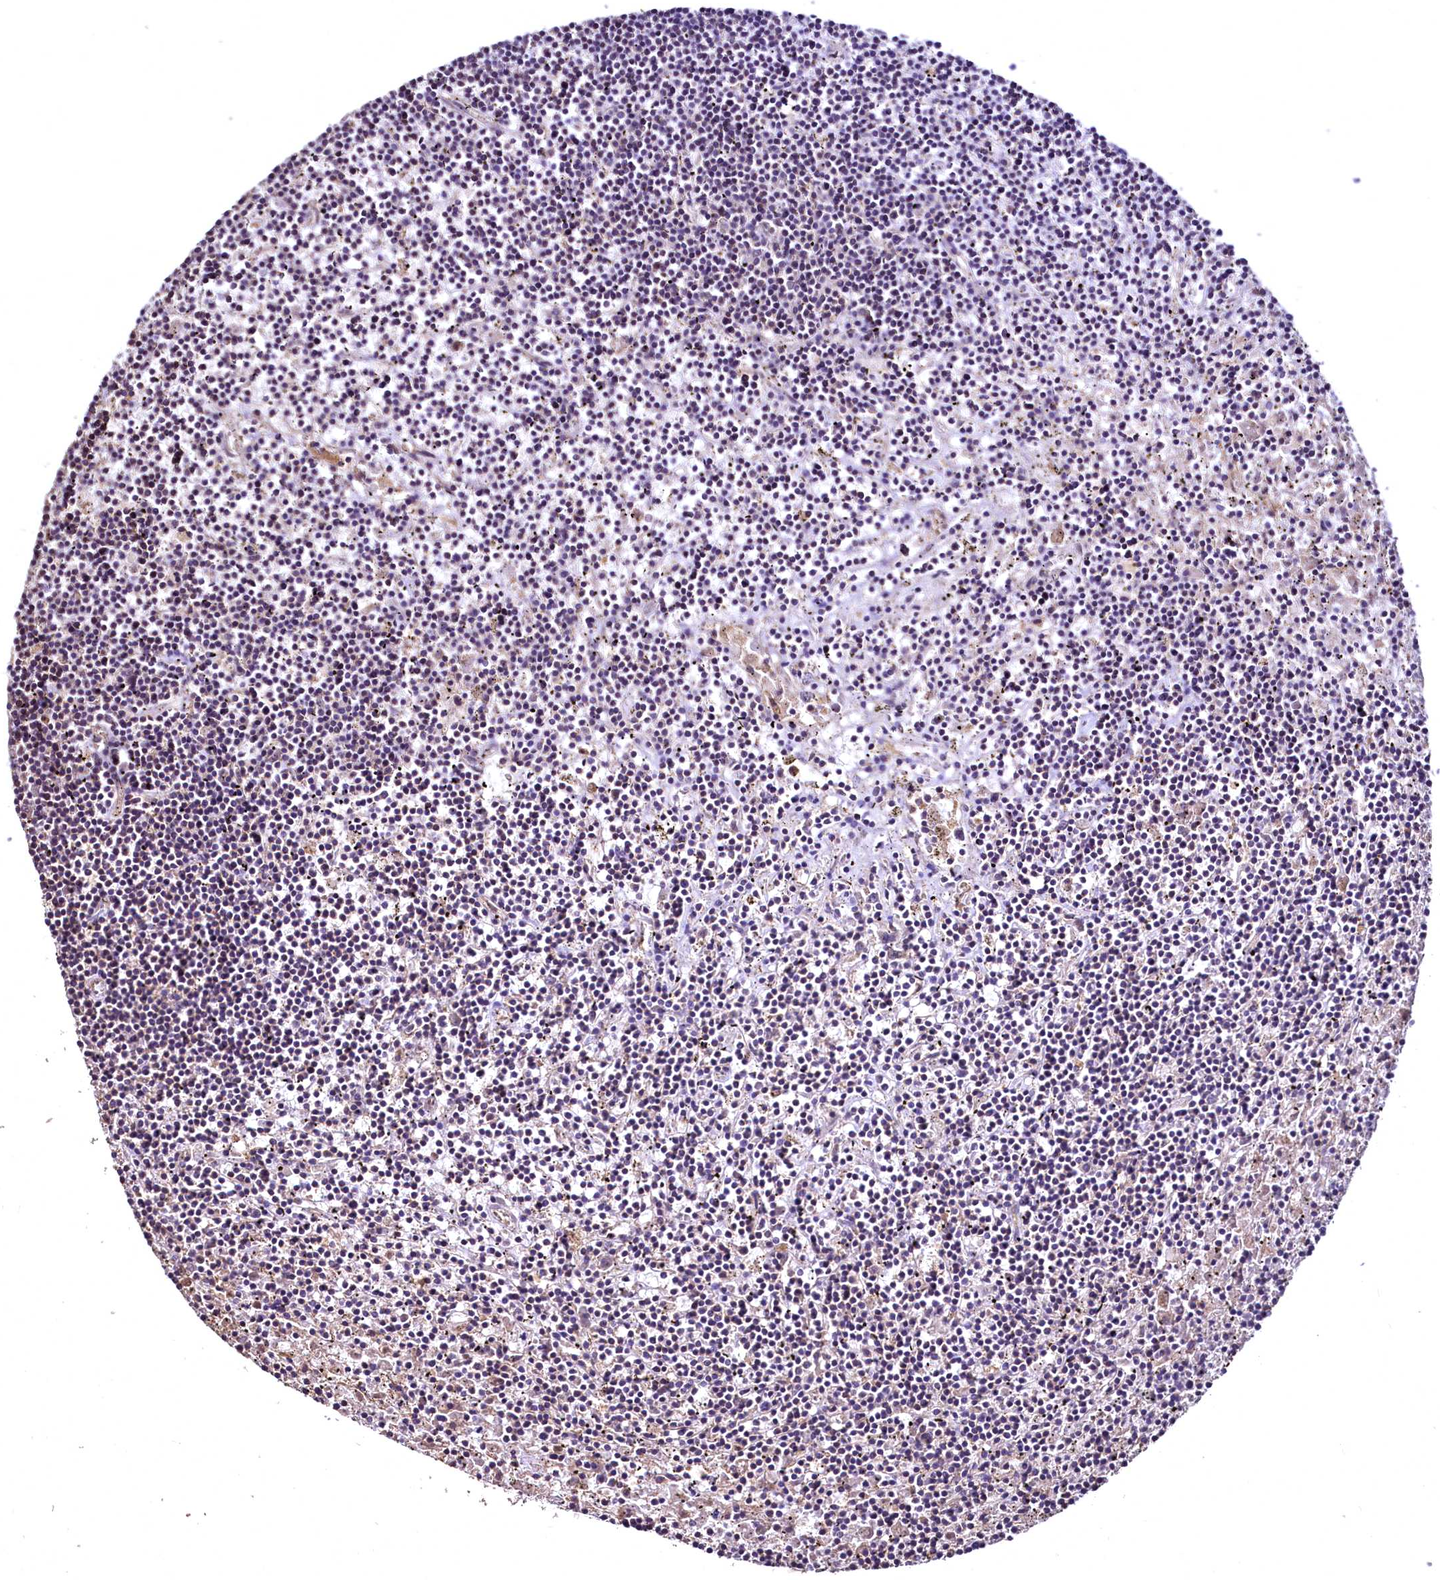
{"staining": {"intensity": "negative", "quantity": "none", "location": "none"}, "tissue": "lymphoma", "cell_type": "Tumor cells", "image_type": "cancer", "snomed": [{"axis": "morphology", "description": "Malignant lymphoma, non-Hodgkin's type, Low grade"}, {"axis": "topography", "description": "Spleen"}], "caption": "Human low-grade malignant lymphoma, non-Hodgkin's type stained for a protein using IHC reveals no positivity in tumor cells.", "gene": "TBCEL", "patient": {"sex": "male", "age": 76}}